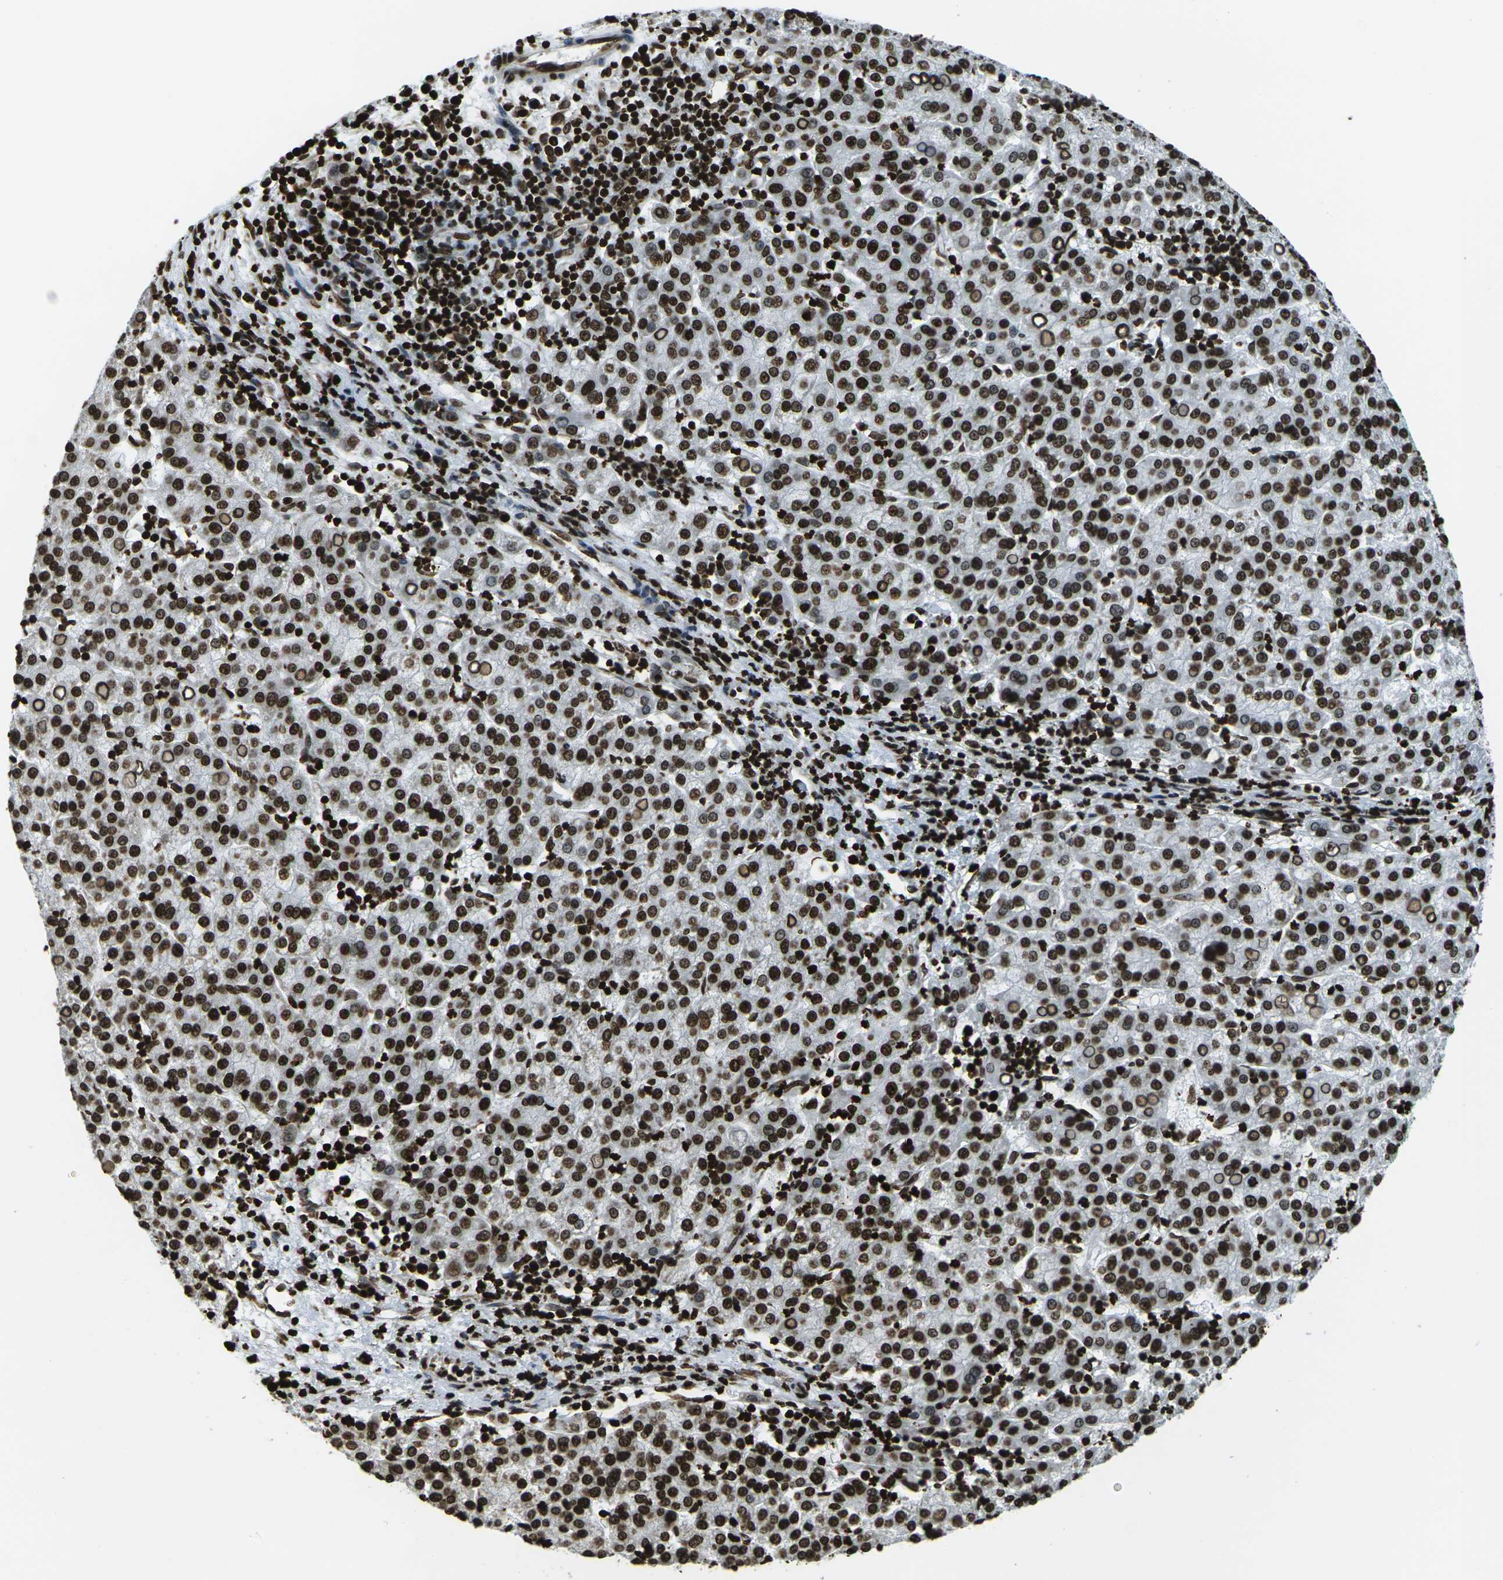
{"staining": {"intensity": "strong", "quantity": ">75%", "location": "nuclear"}, "tissue": "liver cancer", "cell_type": "Tumor cells", "image_type": "cancer", "snomed": [{"axis": "morphology", "description": "Carcinoma, Hepatocellular, NOS"}, {"axis": "topography", "description": "Liver"}], "caption": "Tumor cells show high levels of strong nuclear staining in about >75% of cells in hepatocellular carcinoma (liver).", "gene": "H1-2", "patient": {"sex": "female", "age": 58}}